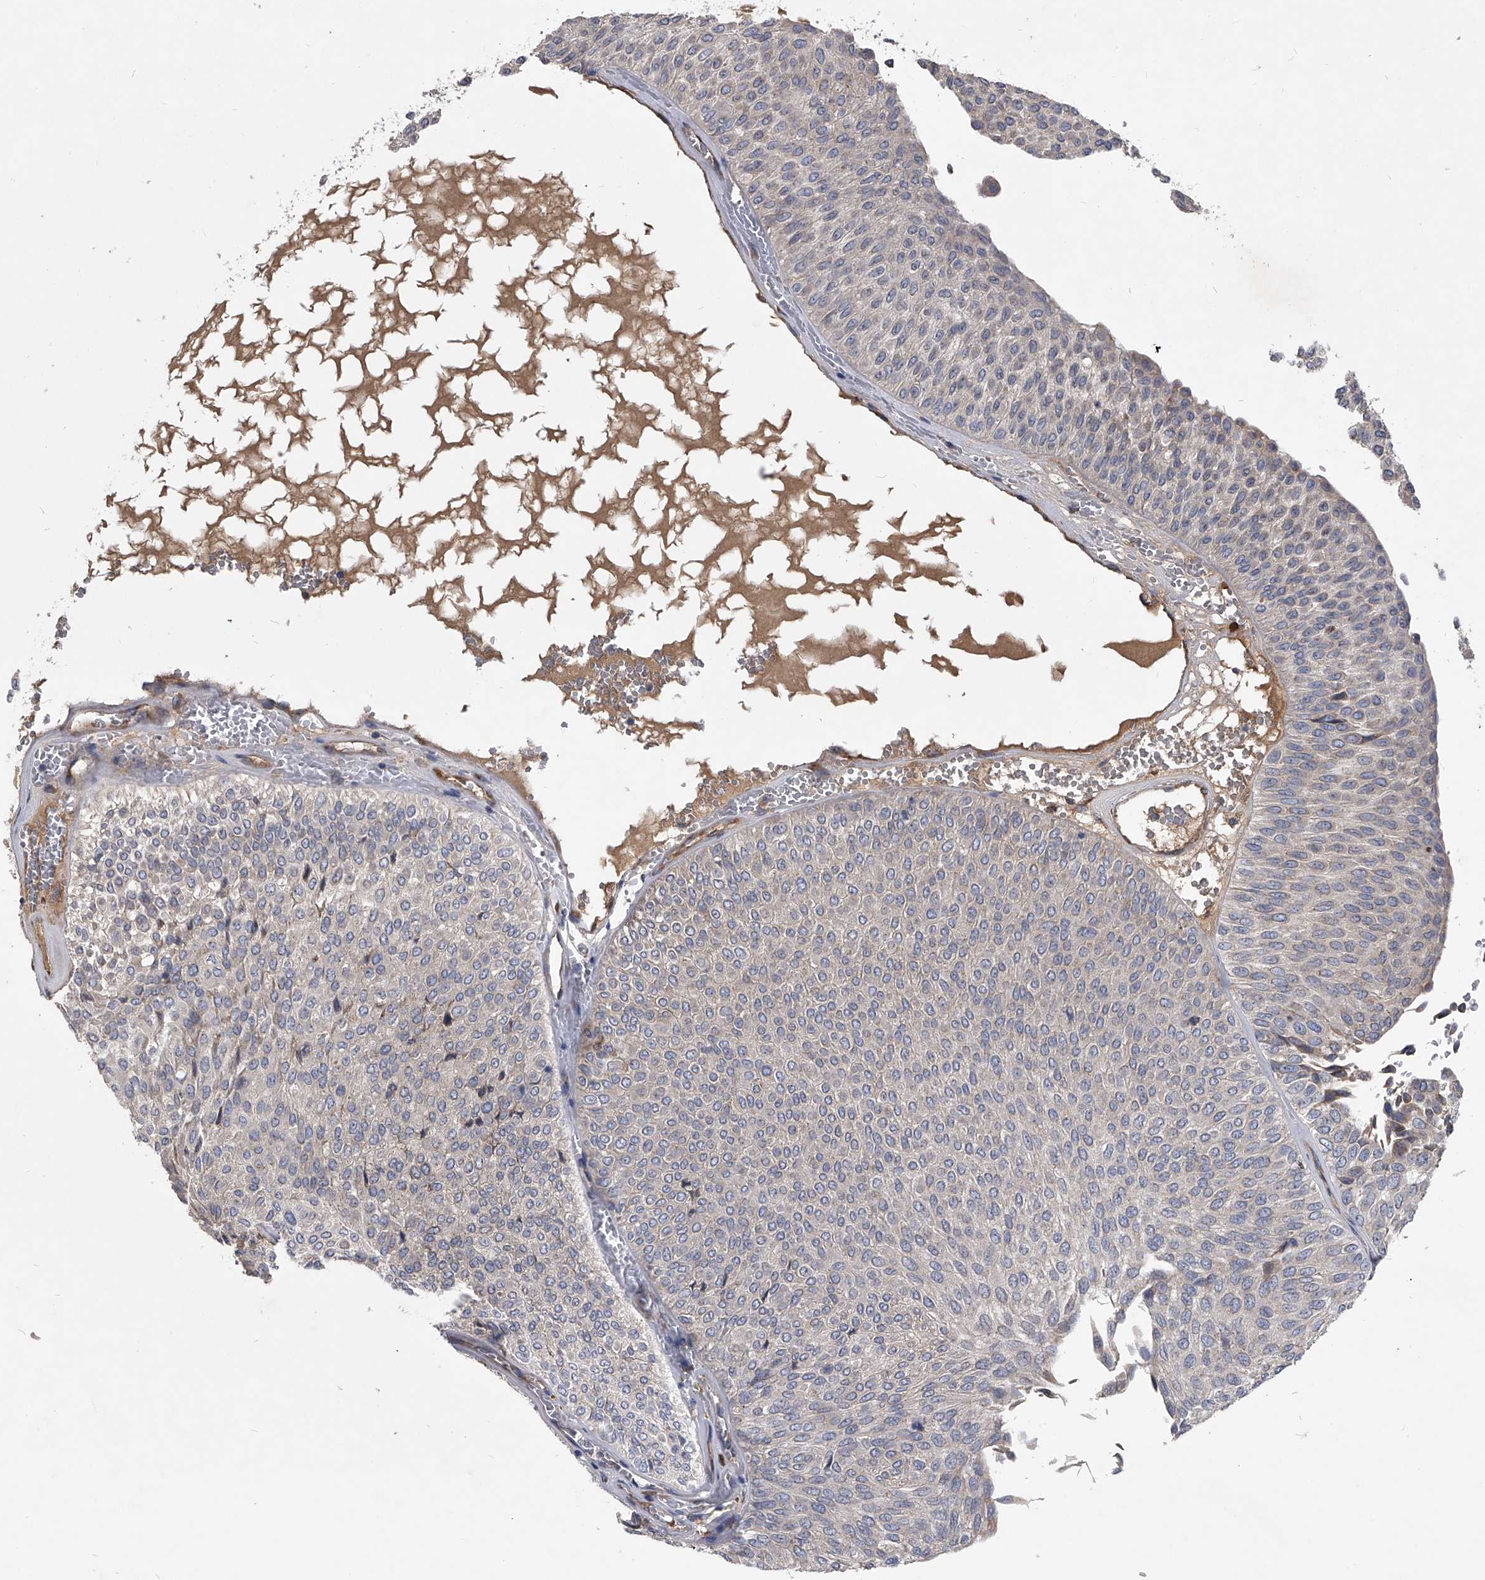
{"staining": {"intensity": "negative", "quantity": "none", "location": "none"}, "tissue": "urothelial cancer", "cell_type": "Tumor cells", "image_type": "cancer", "snomed": [{"axis": "morphology", "description": "Urothelial carcinoma, Low grade"}, {"axis": "topography", "description": "Urinary bladder"}], "caption": "Histopathology image shows no protein staining in tumor cells of low-grade urothelial carcinoma tissue.", "gene": "CCR4", "patient": {"sex": "male", "age": 78}}